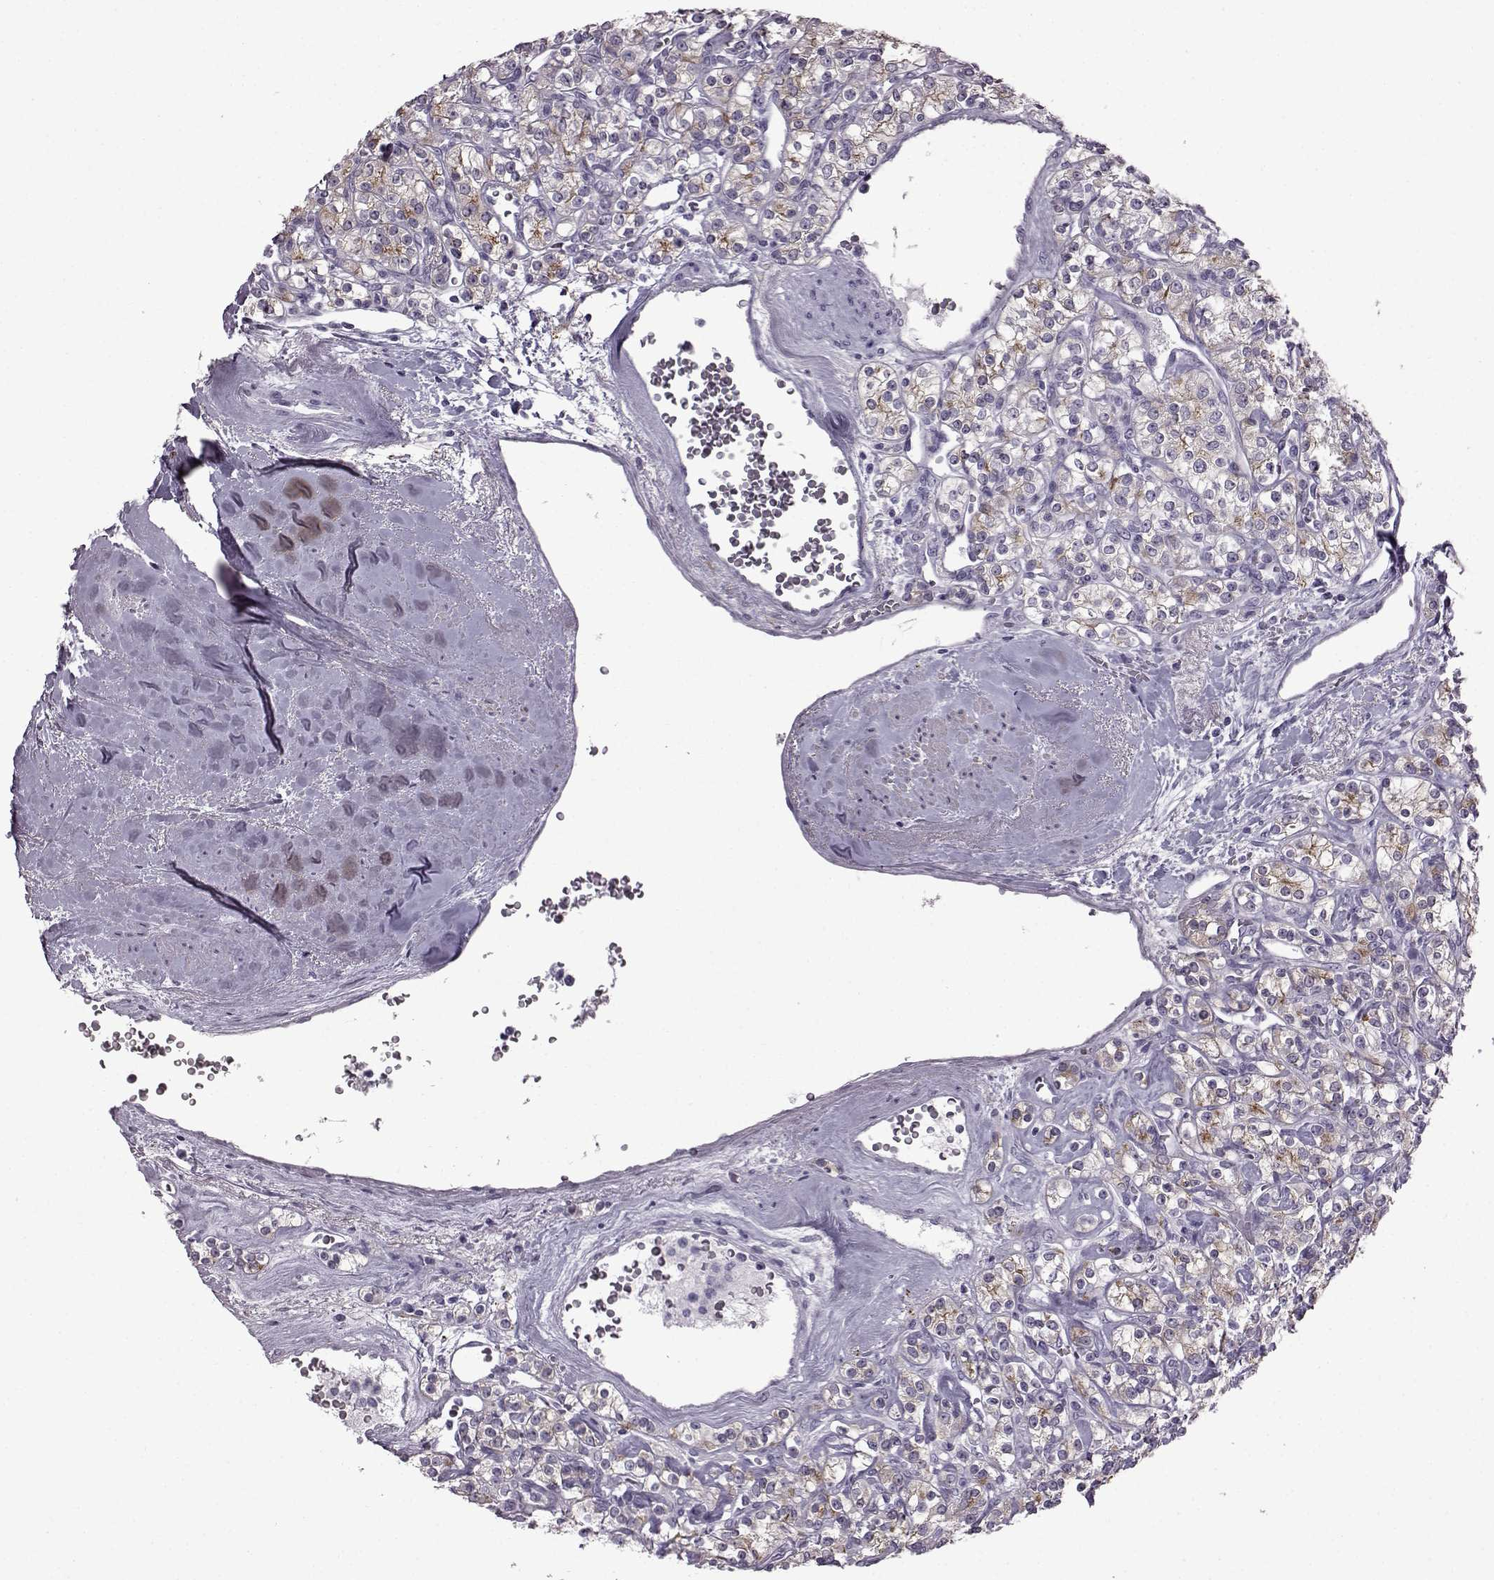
{"staining": {"intensity": "weak", "quantity": "<25%", "location": "cytoplasmic/membranous"}, "tissue": "renal cancer", "cell_type": "Tumor cells", "image_type": "cancer", "snomed": [{"axis": "morphology", "description": "Adenocarcinoma, NOS"}, {"axis": "topography", "description": "Kidney"}], "caption": "Tumor cells are negative for protein expression in human adenocarcinoma (renal).", "gene": "SLC28A2", "patient": {"sex": "male", "age": 77}}